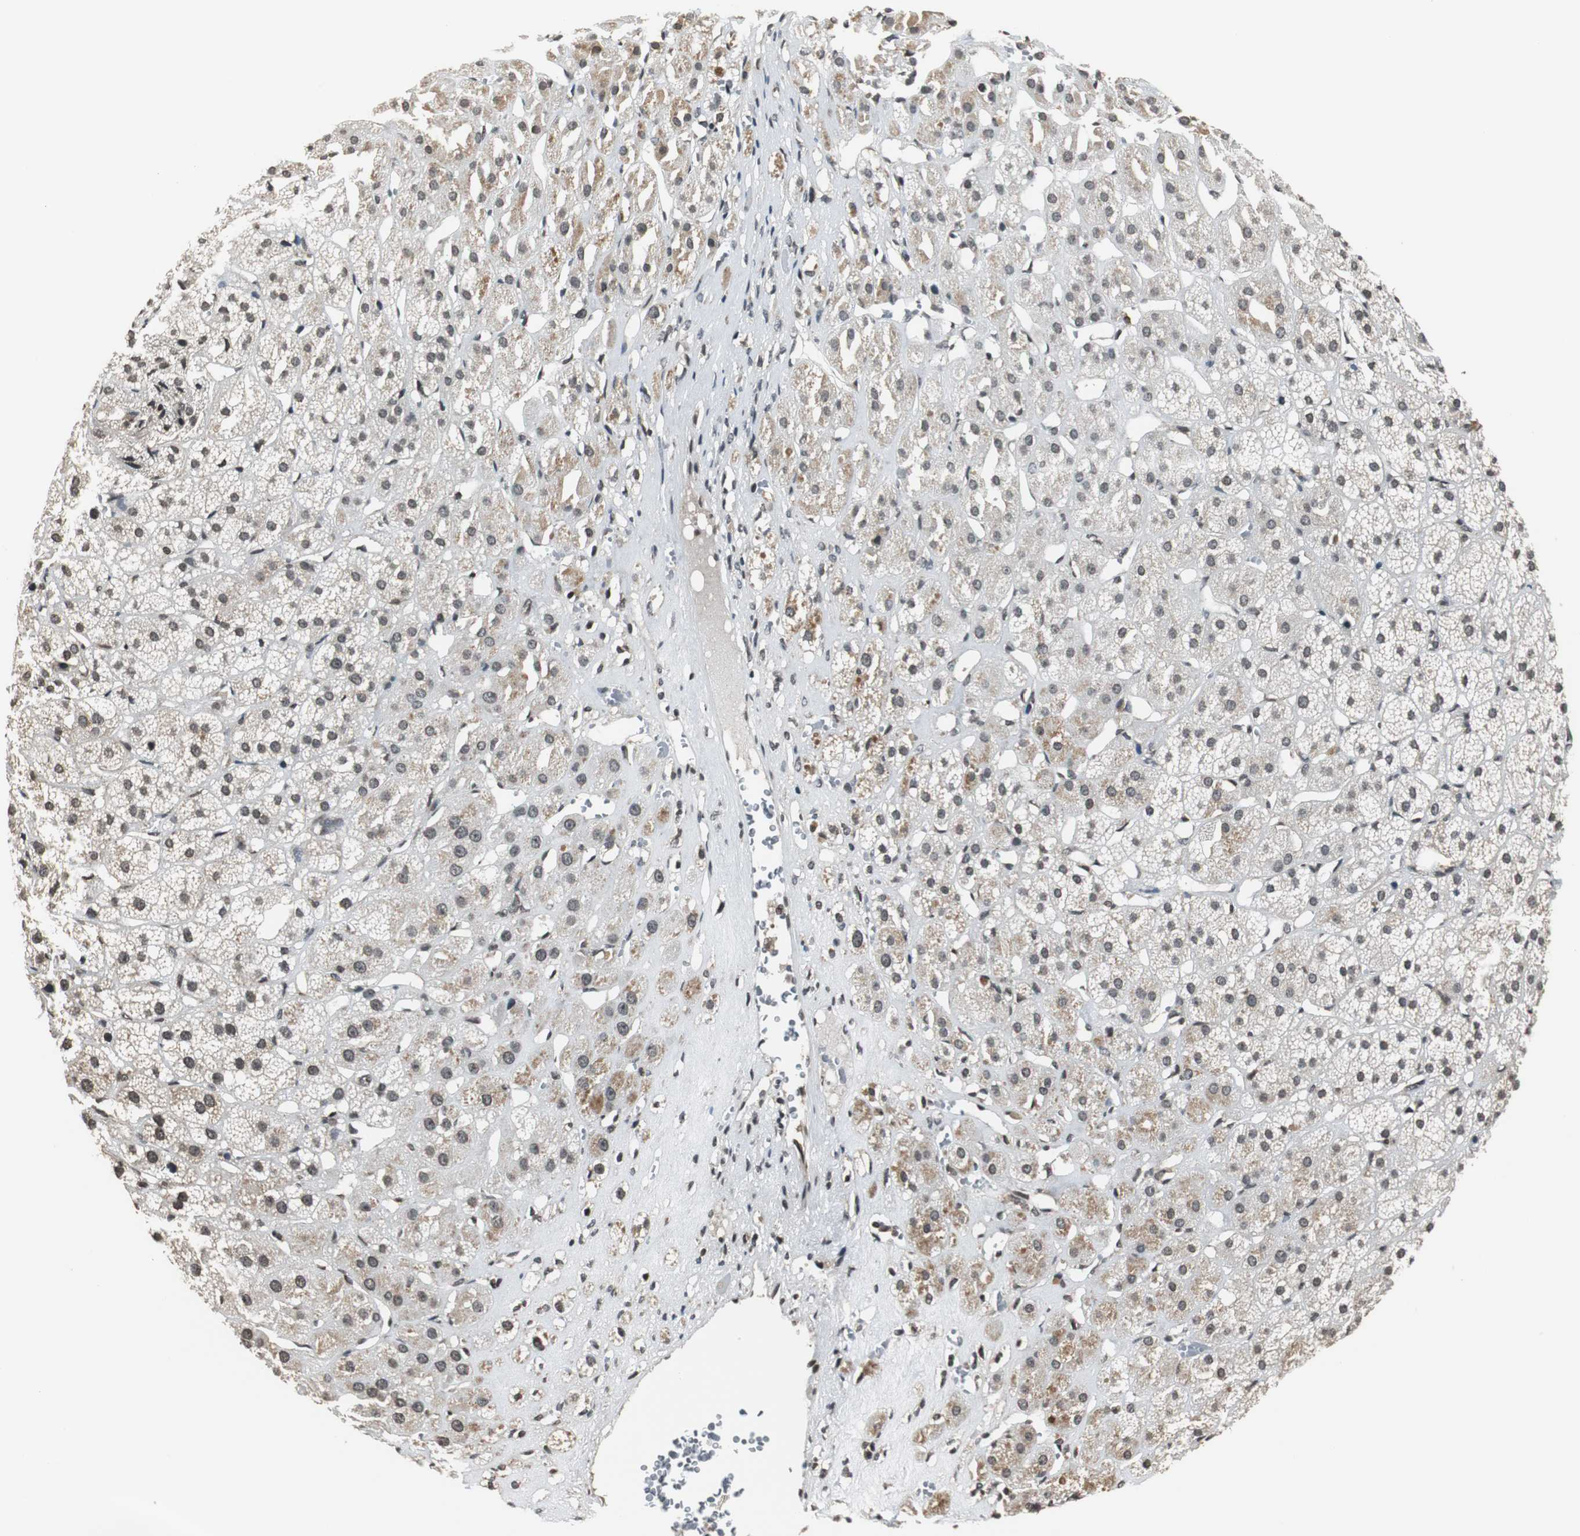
{"staining": {"intensity": "moderate", "quantity": ">75%", "location": "nuclear"}, "tissue": "adrenal gland", "cell_type": "Glandular cells", "image_type": "normal", "snomed": [{"axis": "morphology", "description": "Normal tissue, NOS"}, {"axis": "topography", "description": "Adrenal gland"}], "caption": "Brown immunohistochemical staining in benign adrenal gland demonstrates moderate nuclear positivity in about >75% of glandular cells.", "gene": "REST", "patient": {"sex": "female", "age": 71}}